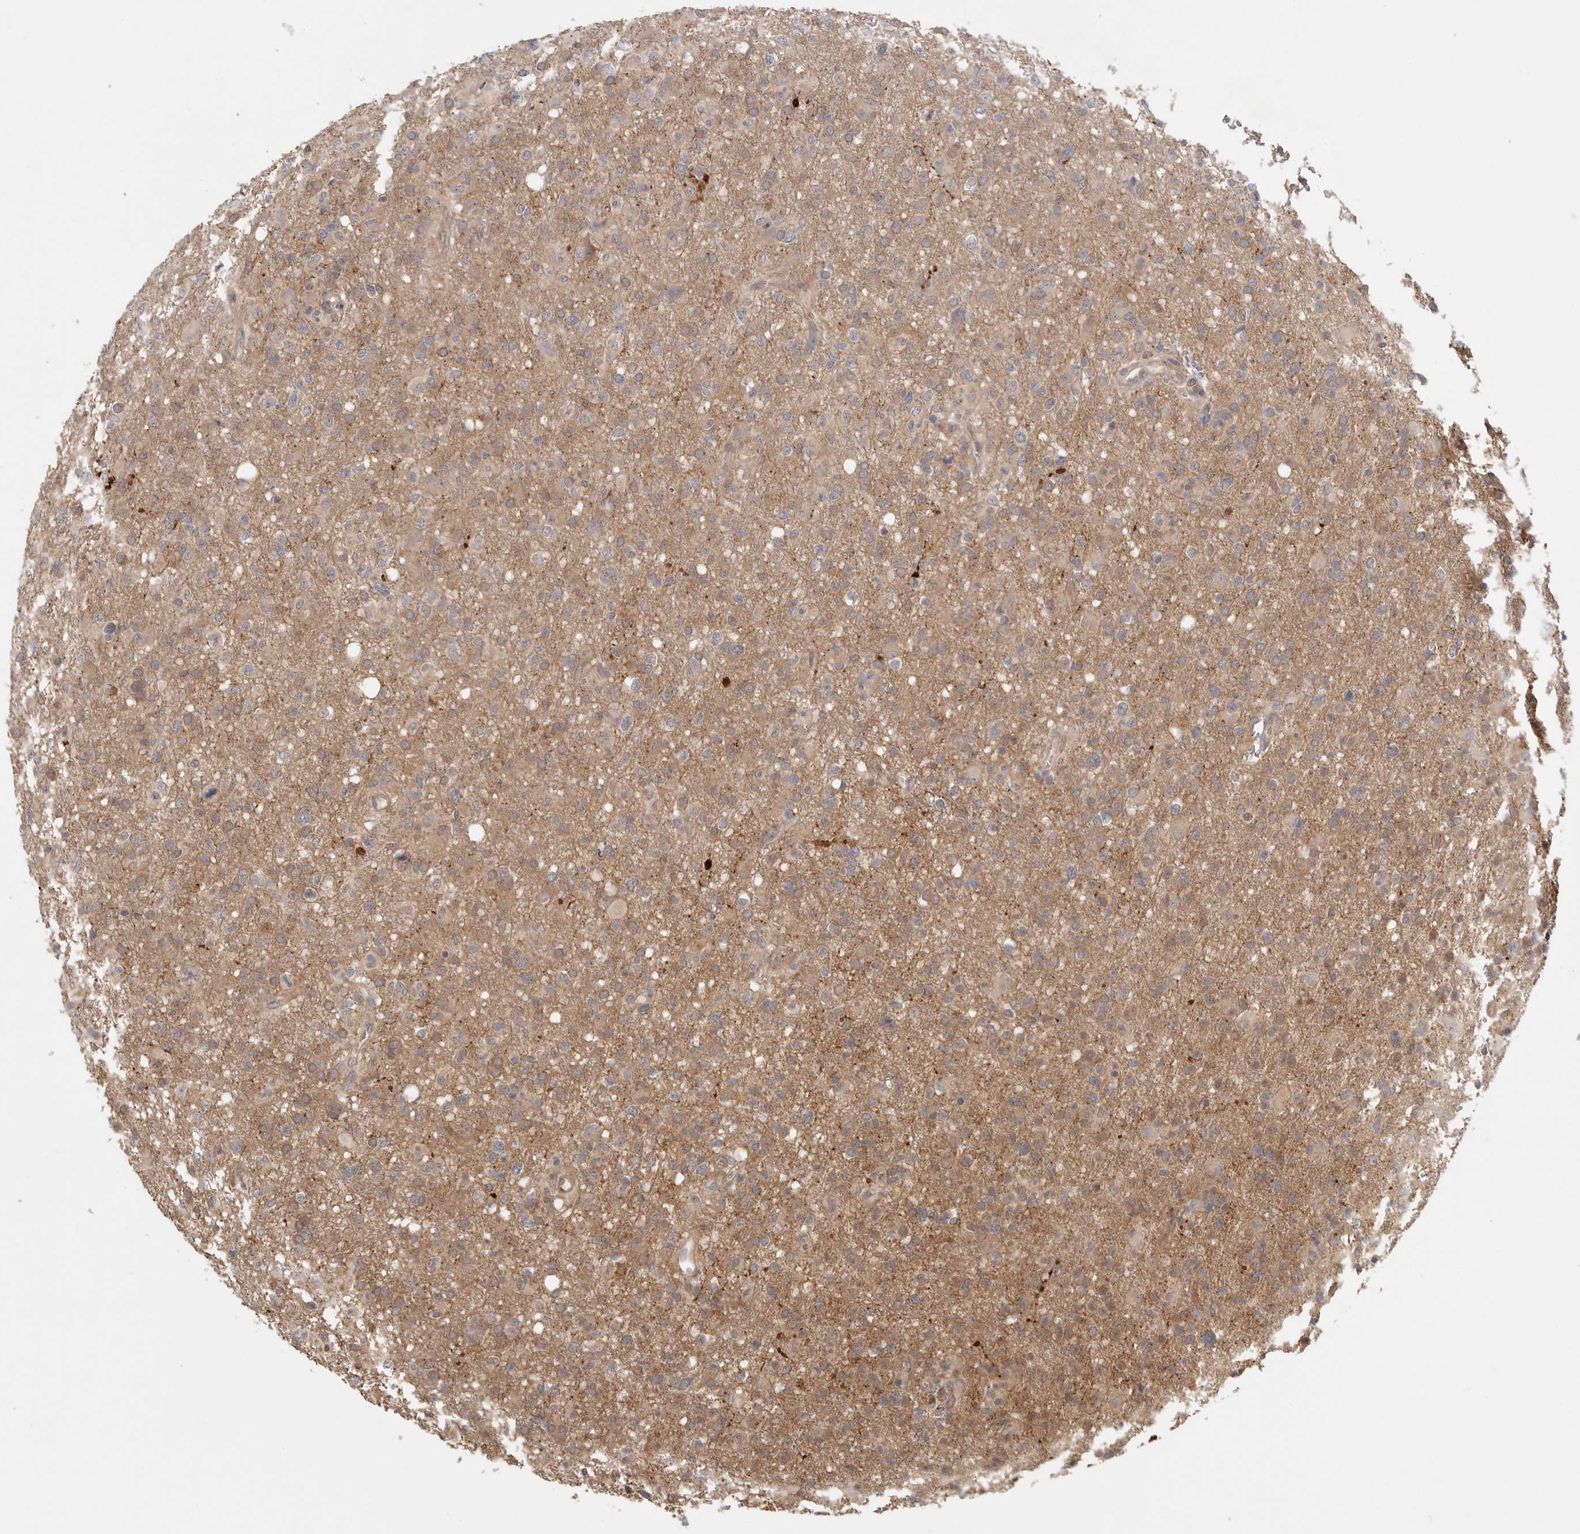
{"staining": {"intensity": "moderate", "quantity": ">75%", "location": "cytoplasmic/membranous"}, "tissue": "glioma", "cell_type": "Tumor cells", "image_type": "cancer", "snomed": [{"axis": "morphology", "description": "Glioma, malignant, High grade"}, {"axis": "topography", "description": "Brain"}], "caption": "Immunohistochemical staining of human glioma reveals medium levels of moderate cytoplasmic/membranous positivity in about >75% of tumor cells. The staining was performed using DAB to visualize the protein expression in brown, while the nuclei were stained in blue with hematoxylin (Magnification: 20x).", "gene": "ZNF232", "patient": {"sex": "female", "age": 57}}